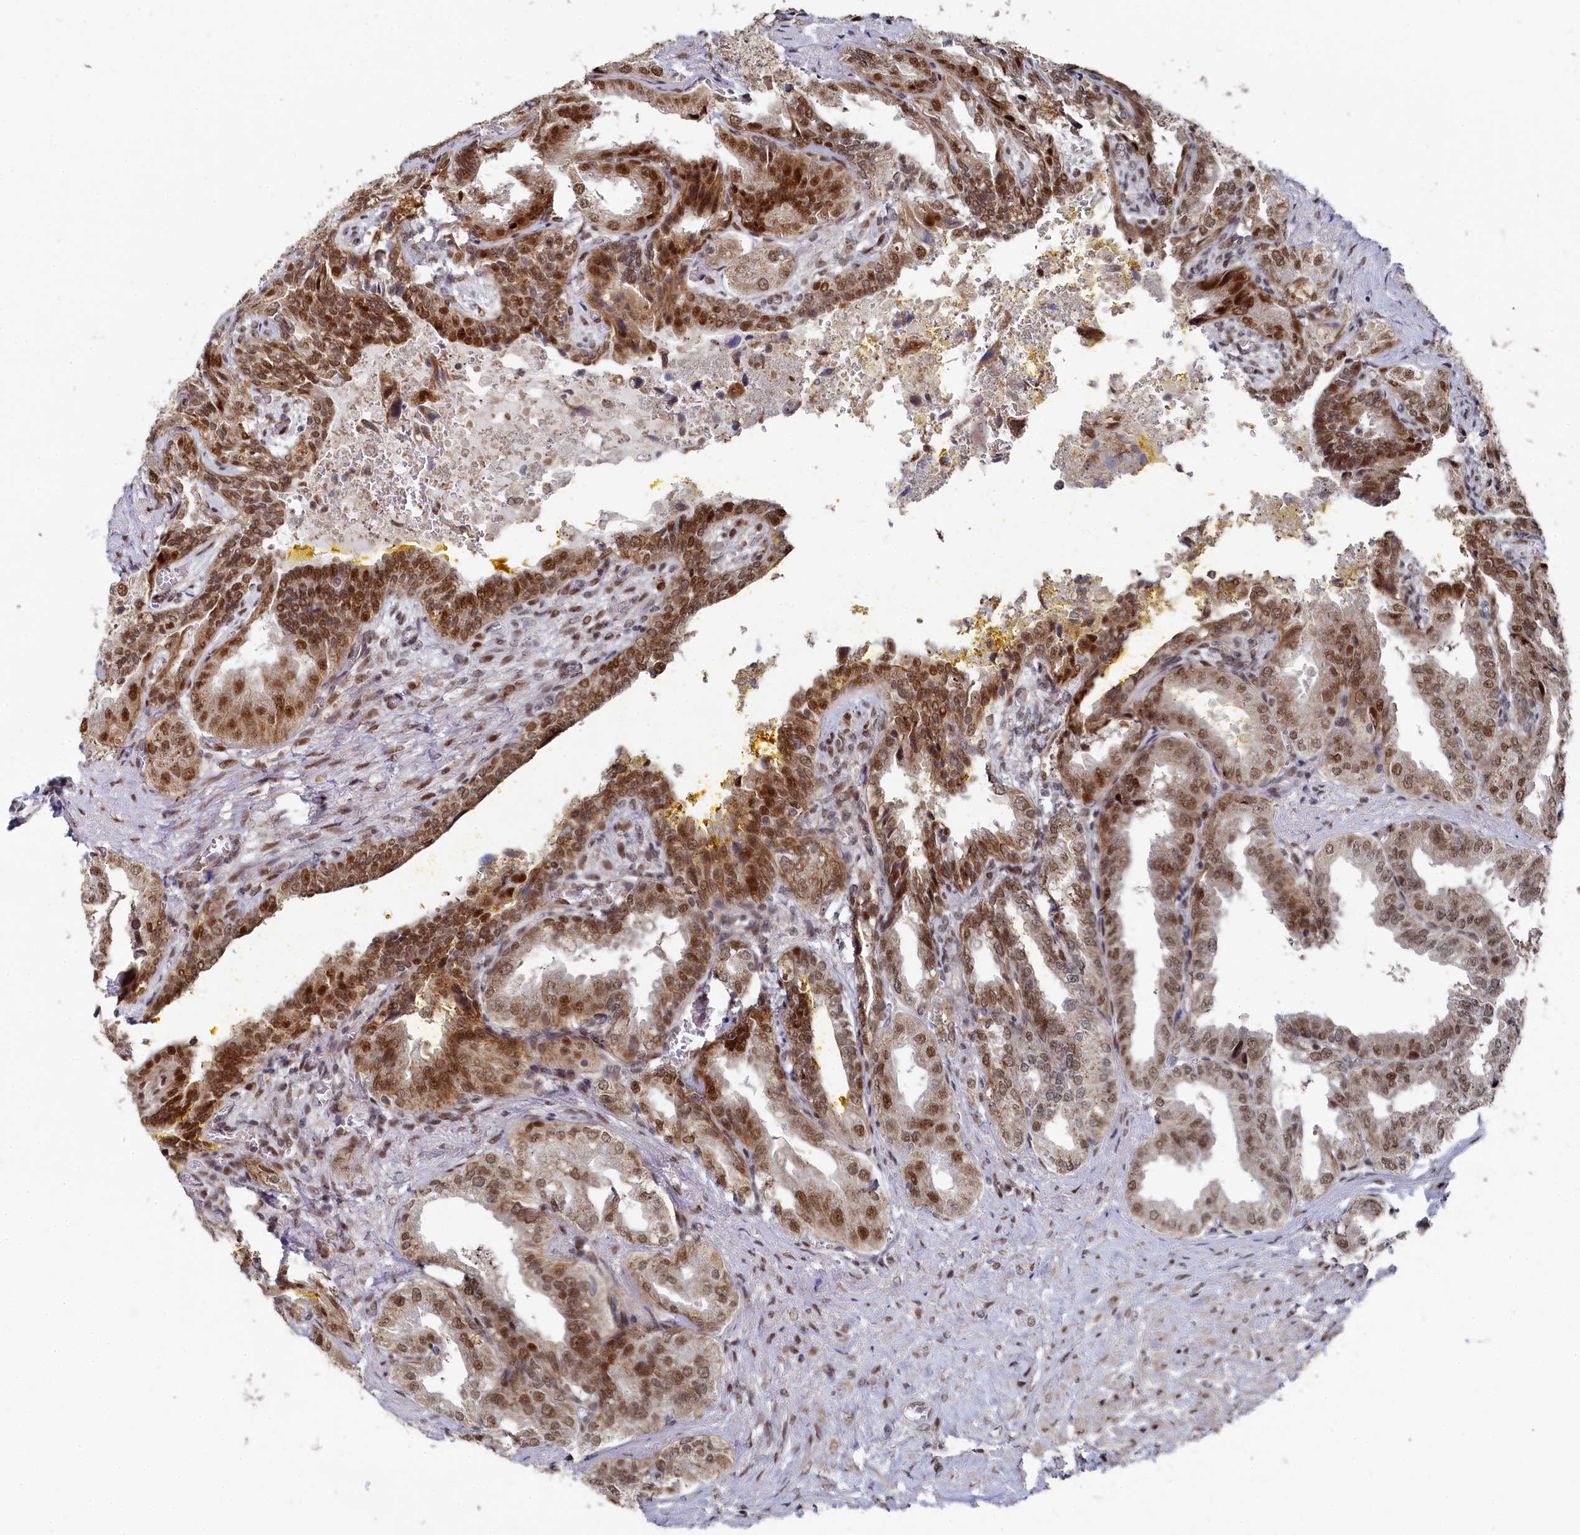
{"staining": {"intensity": "moderate", "quantity": ">75%", "location": "cytoplasmic/membranous,nuclear"}, "tissue": "seminal vesicle", "cell_type": "Glandular cells", "image_type": "normal", "snomed": [{"axis": "morphology", "description": "Normal tissue, NOS"}, {"axis": "topography", "description": "Seminal veicle"}], "caption": "DAB immunohistochemical staining of normal seminal vesicle reveals moderate cytoplasmic/membranous,nuclear protein expression in approximately >75% of glandular cells.", "gene": "BUB3", "patient": {"sex": "male", "age": 63}}